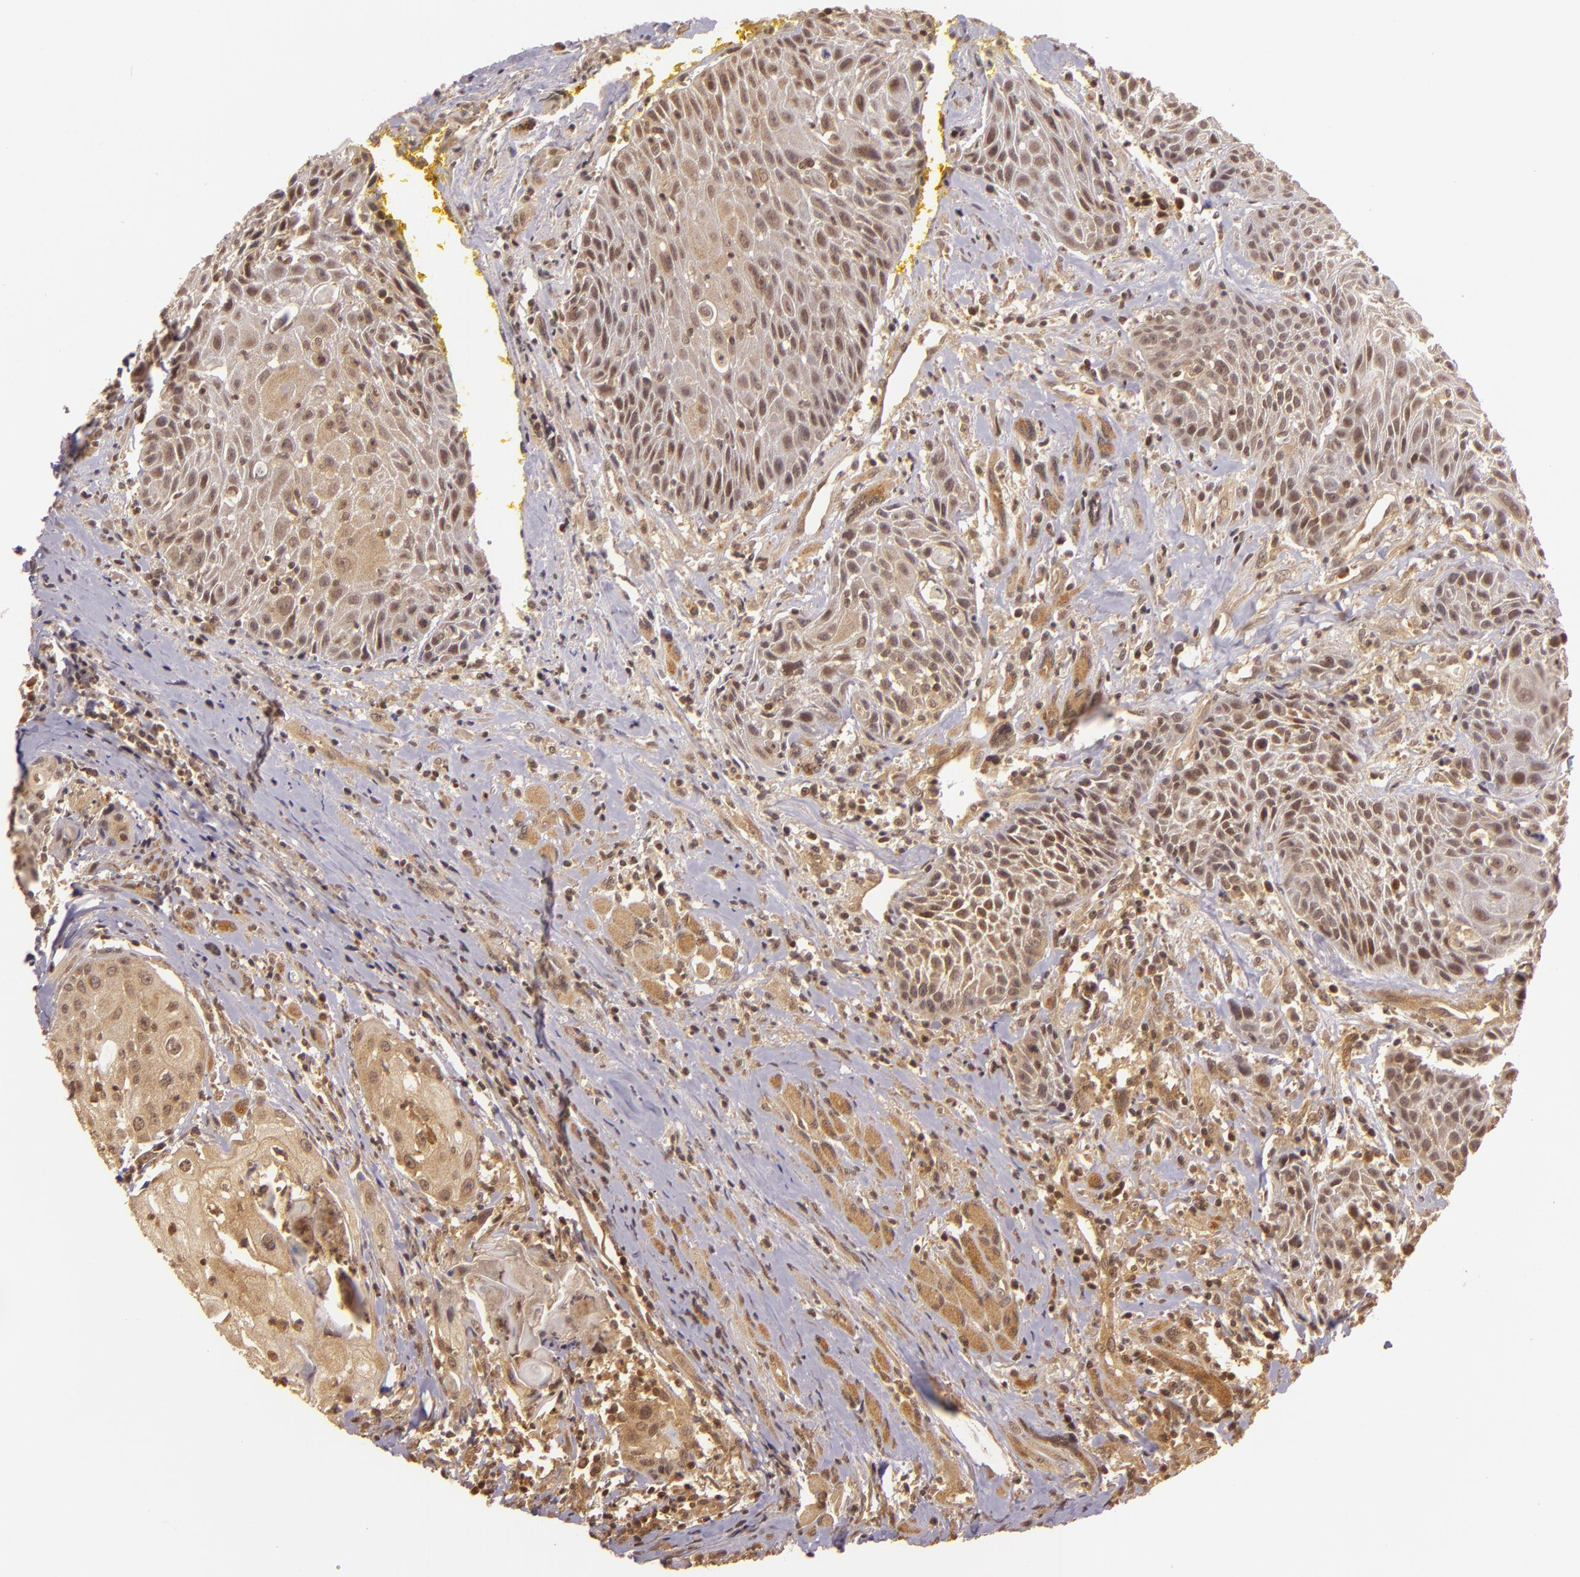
{"staining": {"intensity": "weak", "quantity": ">75%", "location": "cytoplasmic/membranous,nuclear"}, "tissue": "head and neck cancer", "cell_type": "Tumor cells", "image_type": "cancer", "snomed": [{"axis": "morphology", "description": "Squamous cell carcinoma, NOS"}, {"axis": "topography", "description": "Oral tissue"}, {"axis": "topography", "description": "Head-Neck"}], "caption": "This is a photomicrograph of IHC staining of head and neck cancer (squamous cell carcinoma), which shows weak staining in the cytoplasmic/membranous and nuclear of tumor cells.", "gene": "TXNRD2", "patient": {"sex": "female", "age": 82}}